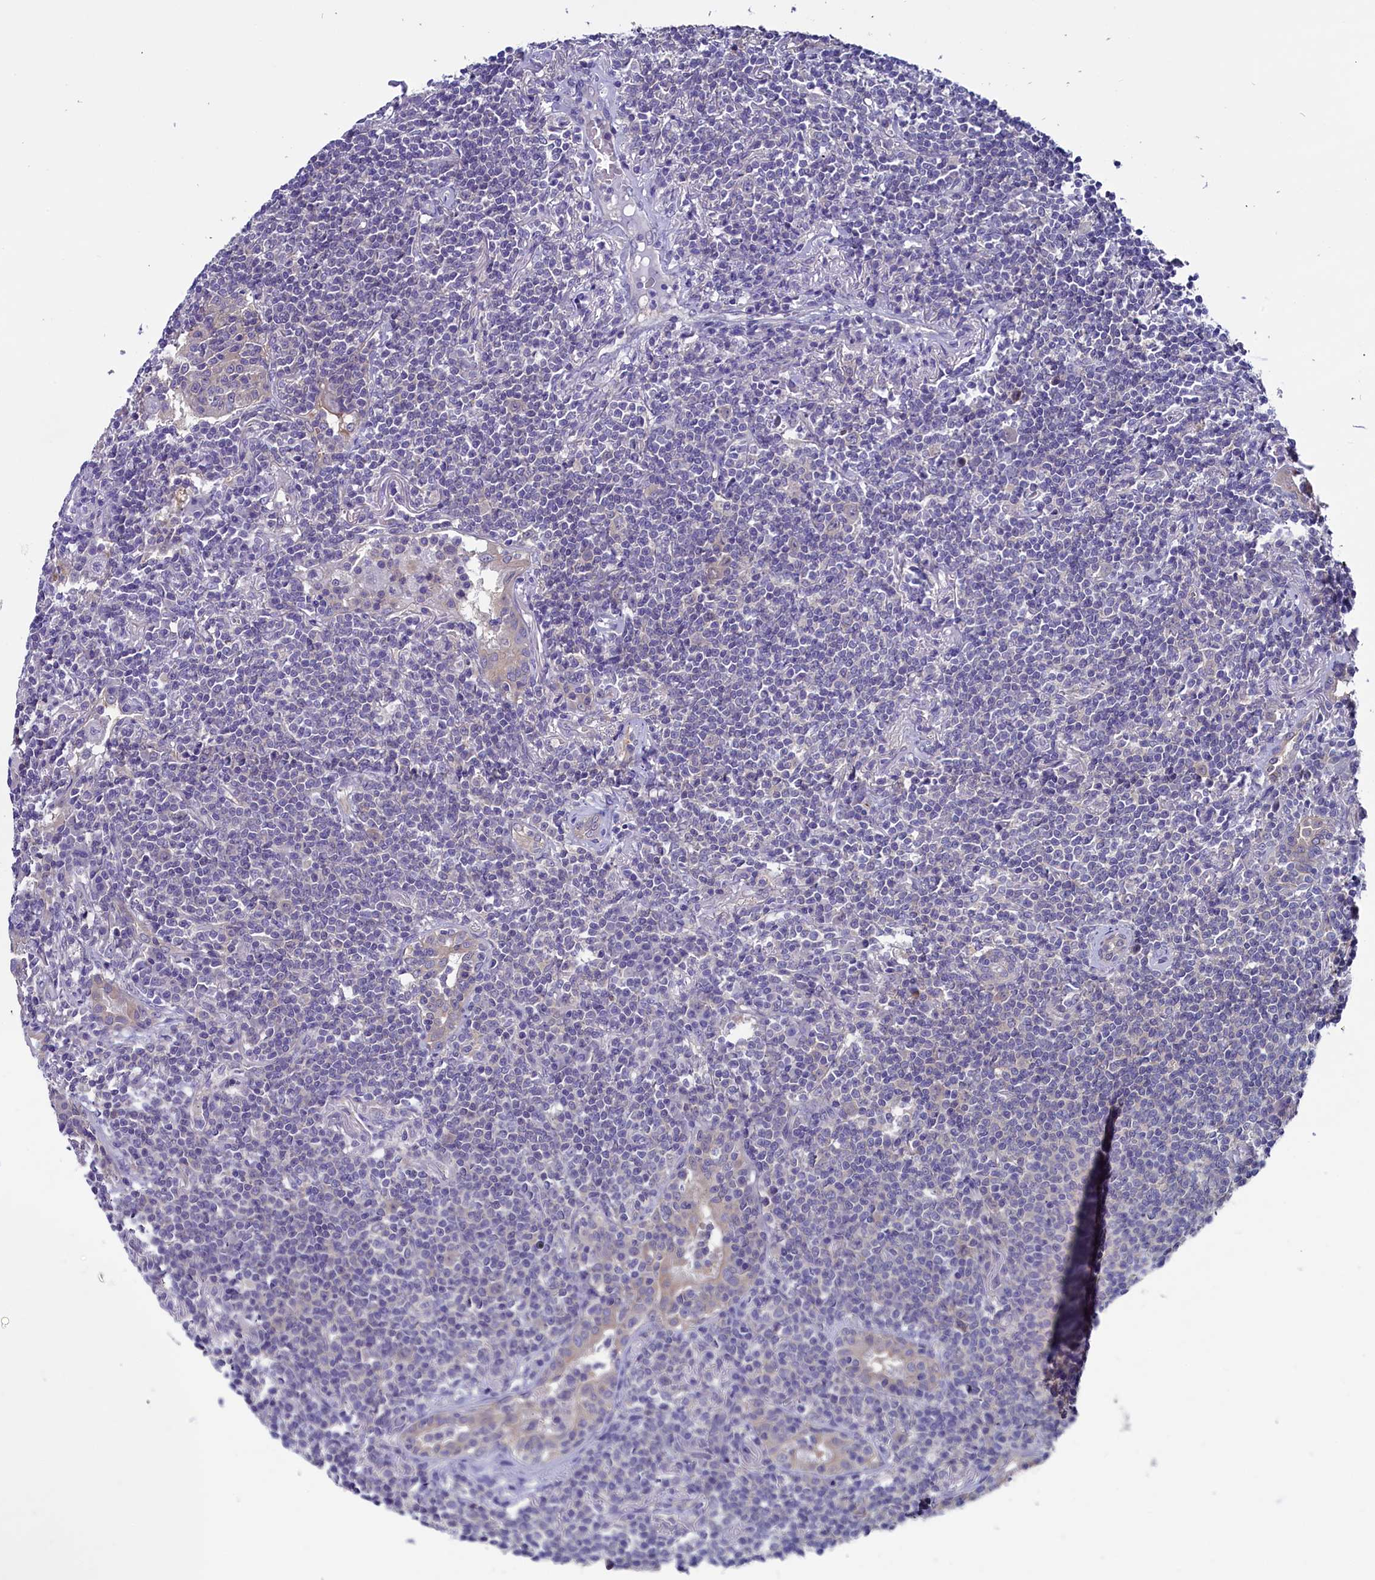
{"staining": {"intensity": "negative", "quantity": "none", "location": "none"}, "tissue": "lymphoma", "cell_type": "Tumor cells", "image_type": "cancer", "snomed": [{"axis": "morphology", "description": "Malignant lymphoma, non-Hodgkin's type, Low grade"}, {"axis": "topography", "description": "Lung"}], "caption": "Immunohistochemical staining of human low-grade malignant lymphoma, non-Hodgkin's type displays no significant positivity in tumor cells.", "gene": "CIAPIN1", "patient": {"sex": "female", "age": 71}}